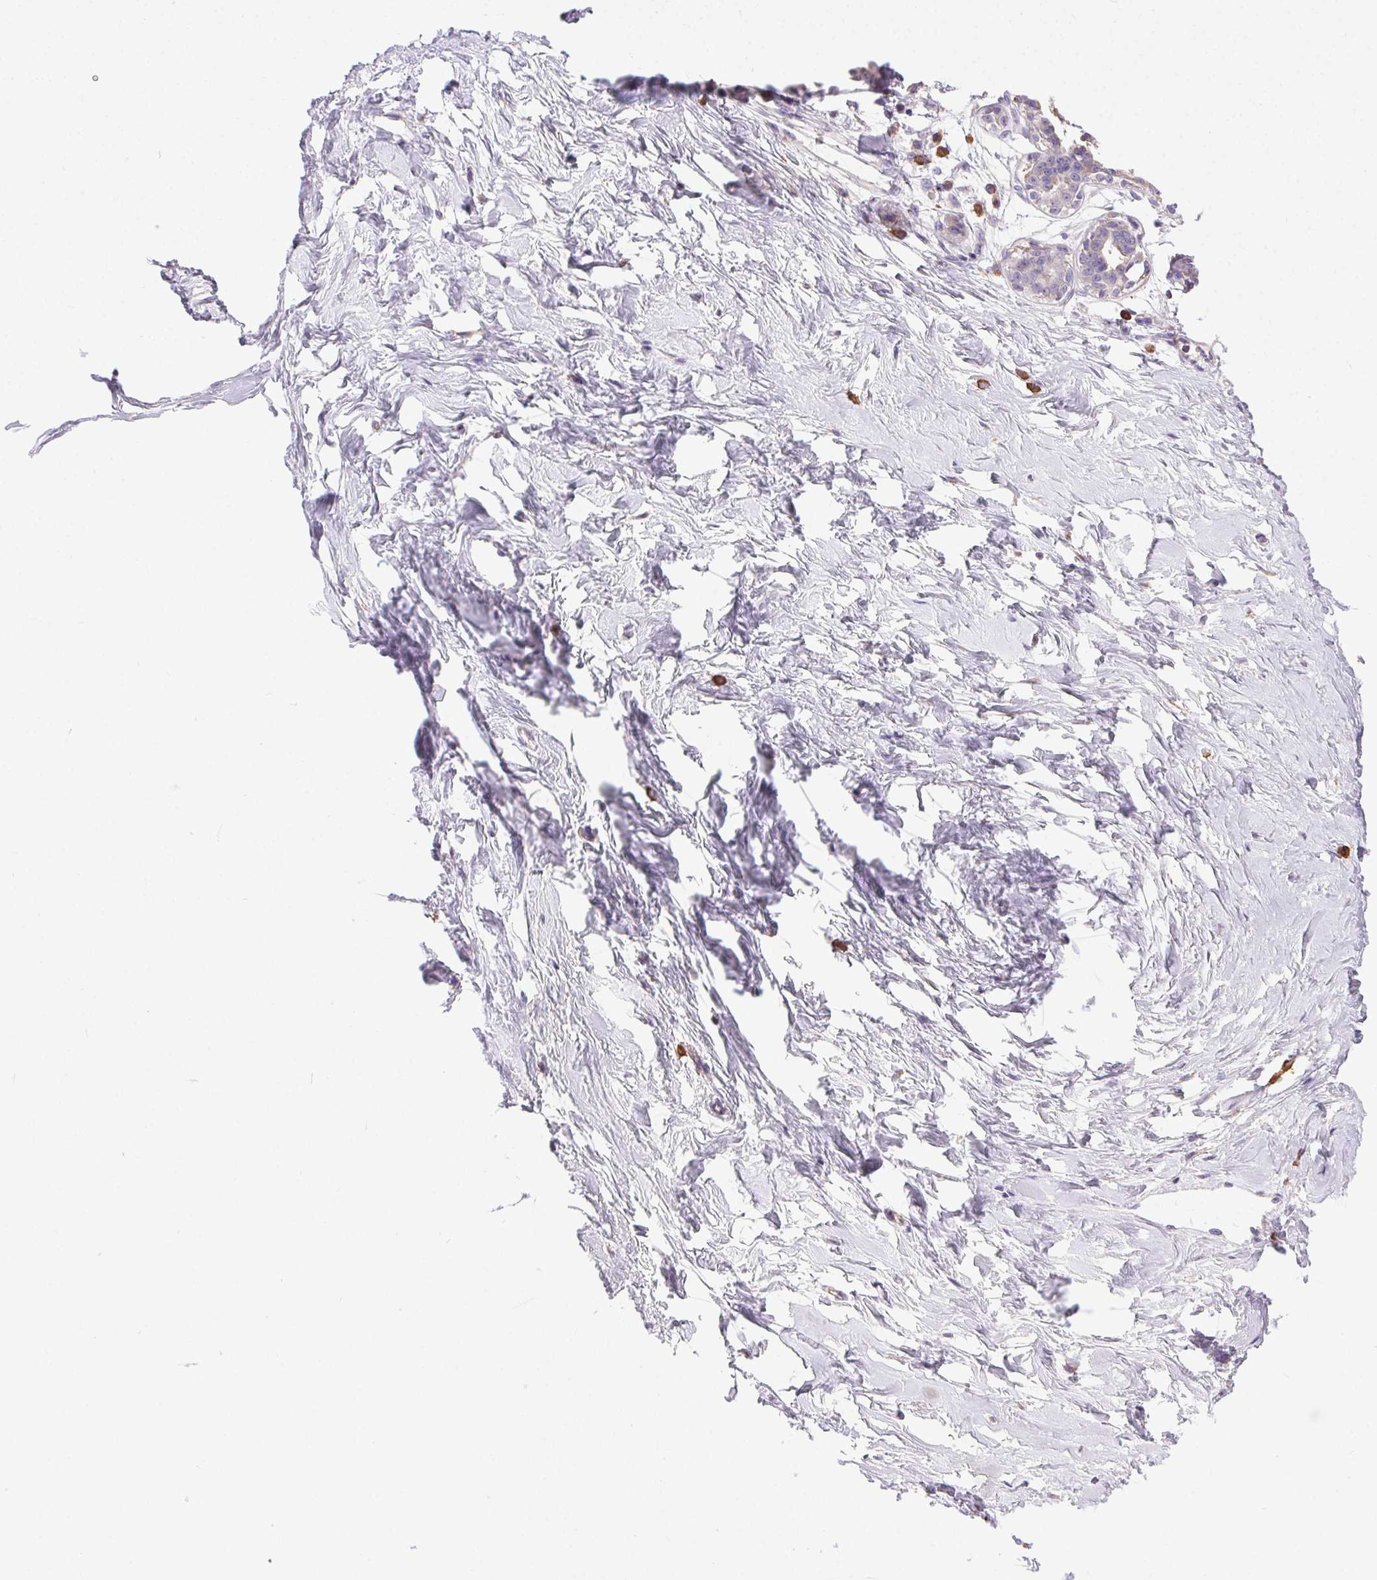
{"staining": {"intensity": "negative", "quantity": "none", "location": "none"}, "tissue": "breast", "cell_type": "Adipocytes", "image_type": "normal", "snomed": [{"axis": "morphology", "description": "Normal tissue, NOS"}, {"axis": "topography", "description": "Breast"}], "caption": "Histopathology image shows no protein positivity in adipocytes of unremarkable breast.", "gene": "SNX31", "patient": {"sex": "female", "age": 45}}